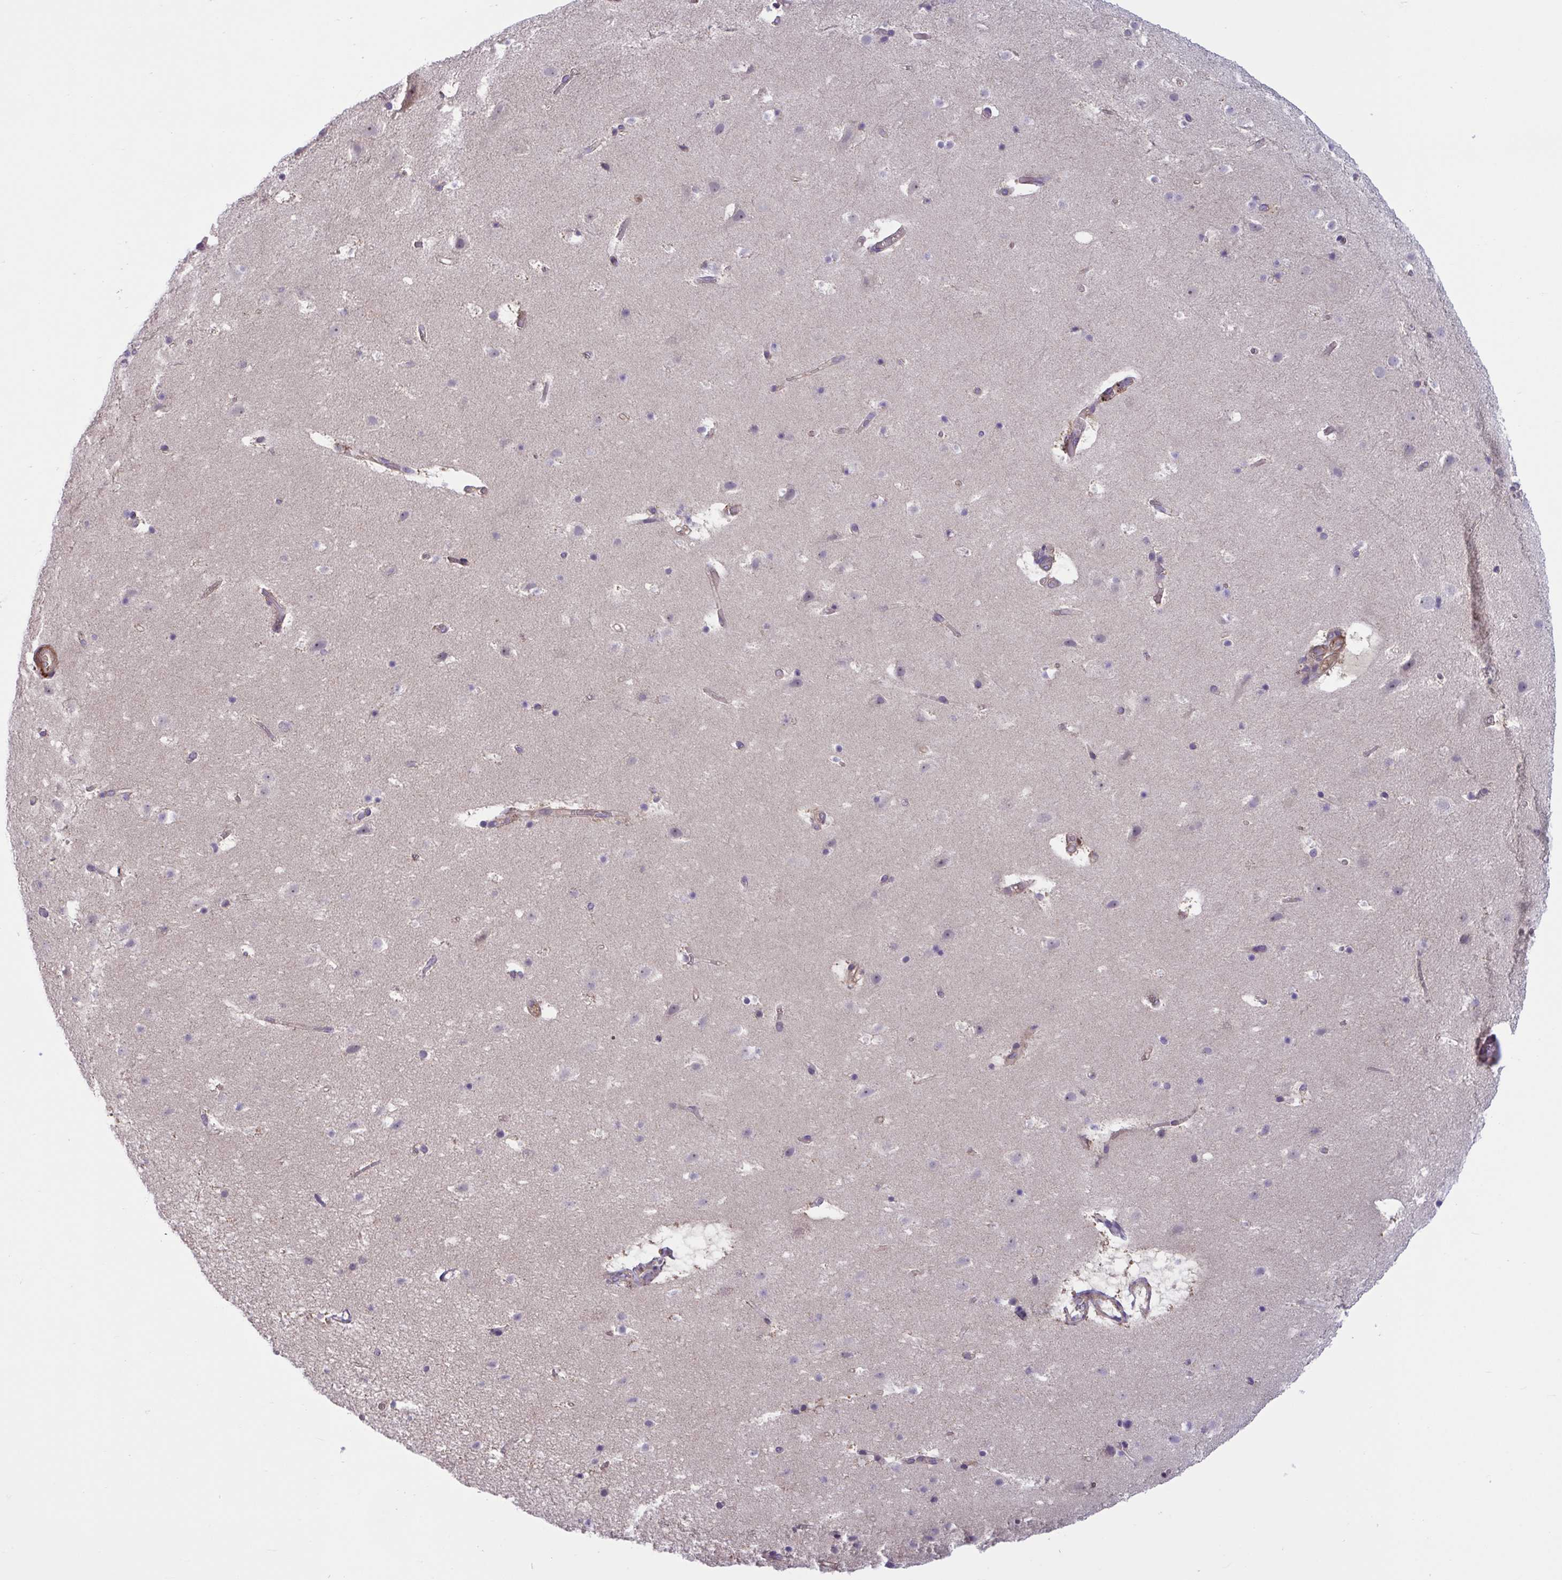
{"staining": {"intensity": "weak", "quantity": "25%-75%", "location": "cytoplasmic/membranous"}, "tissue": "cerebral cortex", "cell_type": "Endothelial cells", "image_type": "normal", "snomed": [{"axis": "morphology", "description": "Normal tissue, NOS"}, {"axis": "topography", "description": "Cerebral cortex"}], "caption": "Immunohistochemistry (IHC) staining of benign cerebral cortex, which displays low levels of weak cytoplasmic/membranous expression in approximately 25%-75% of endothelial cells indicating weak cytoplasmic/membranous protein staining. The staining was performed using DAB (brown) for protein detection and nuclei were counterstained in hematoxylin (blue).", "gene": "WNT9B", "patient": {"sex": "female", "age": 42}}